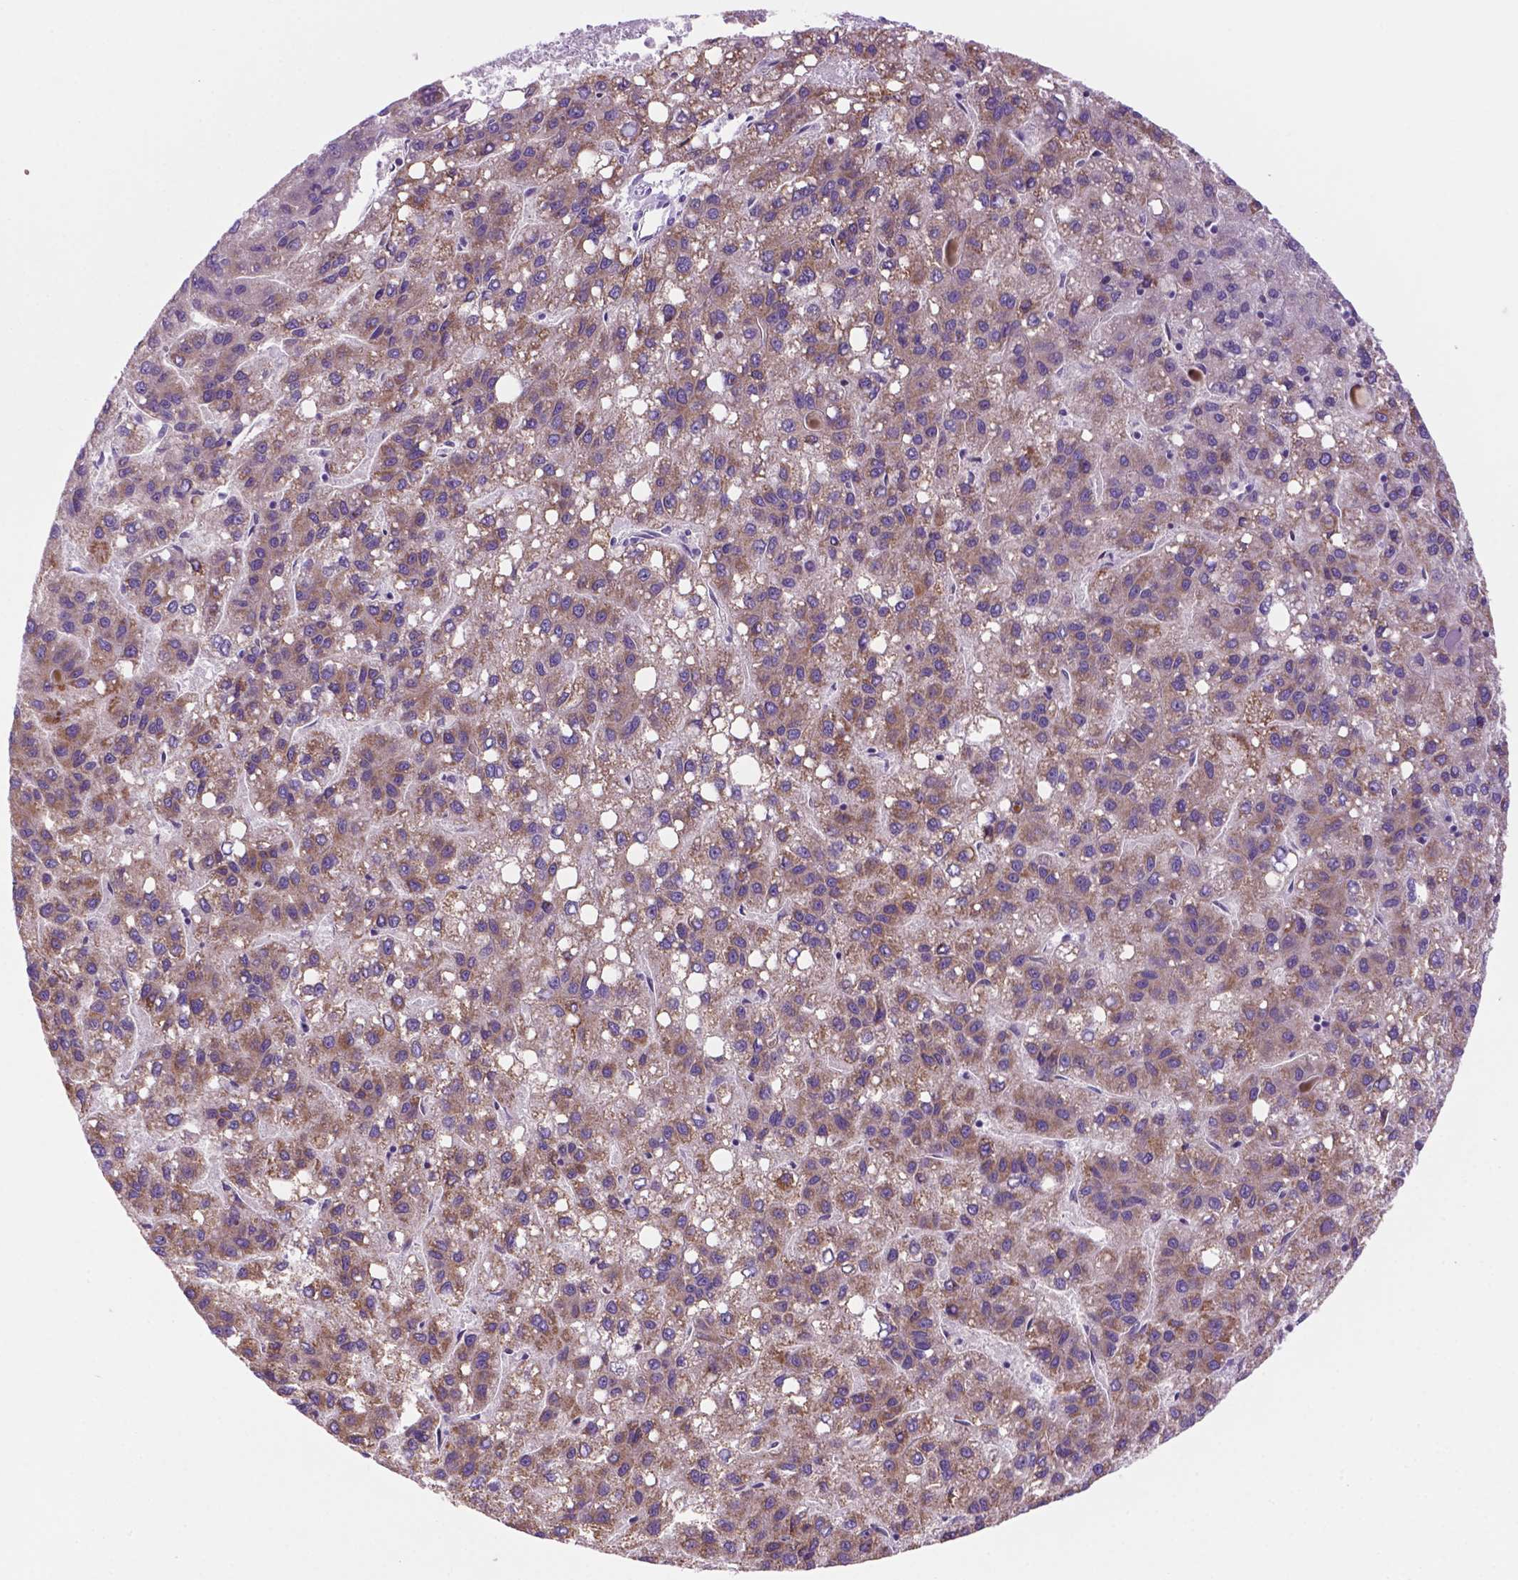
{"staining": {"intensity": "weak", "quantity": "25%-75%", "location": "cytoplasmic/membranous"}, "tissue": "liver cancer", "cell_type": "Tumor cells", "image_type": "cancer", "snomed": [{"axis": "morphology", "description": "Carcinoma, Hepatocellular, NOS"}, {"axis": "topography", "description": "Liver"}], "caption": "High-power microscopy captured an immunohistochemistry micrograph of liver hepatocellular carcinoma, revealing weak cytoplasmic/membranous expression in approximately 25%-75% of tumor cells.", "gene": "C18orf21", "patient": {"sex": "female", "age": 82}}